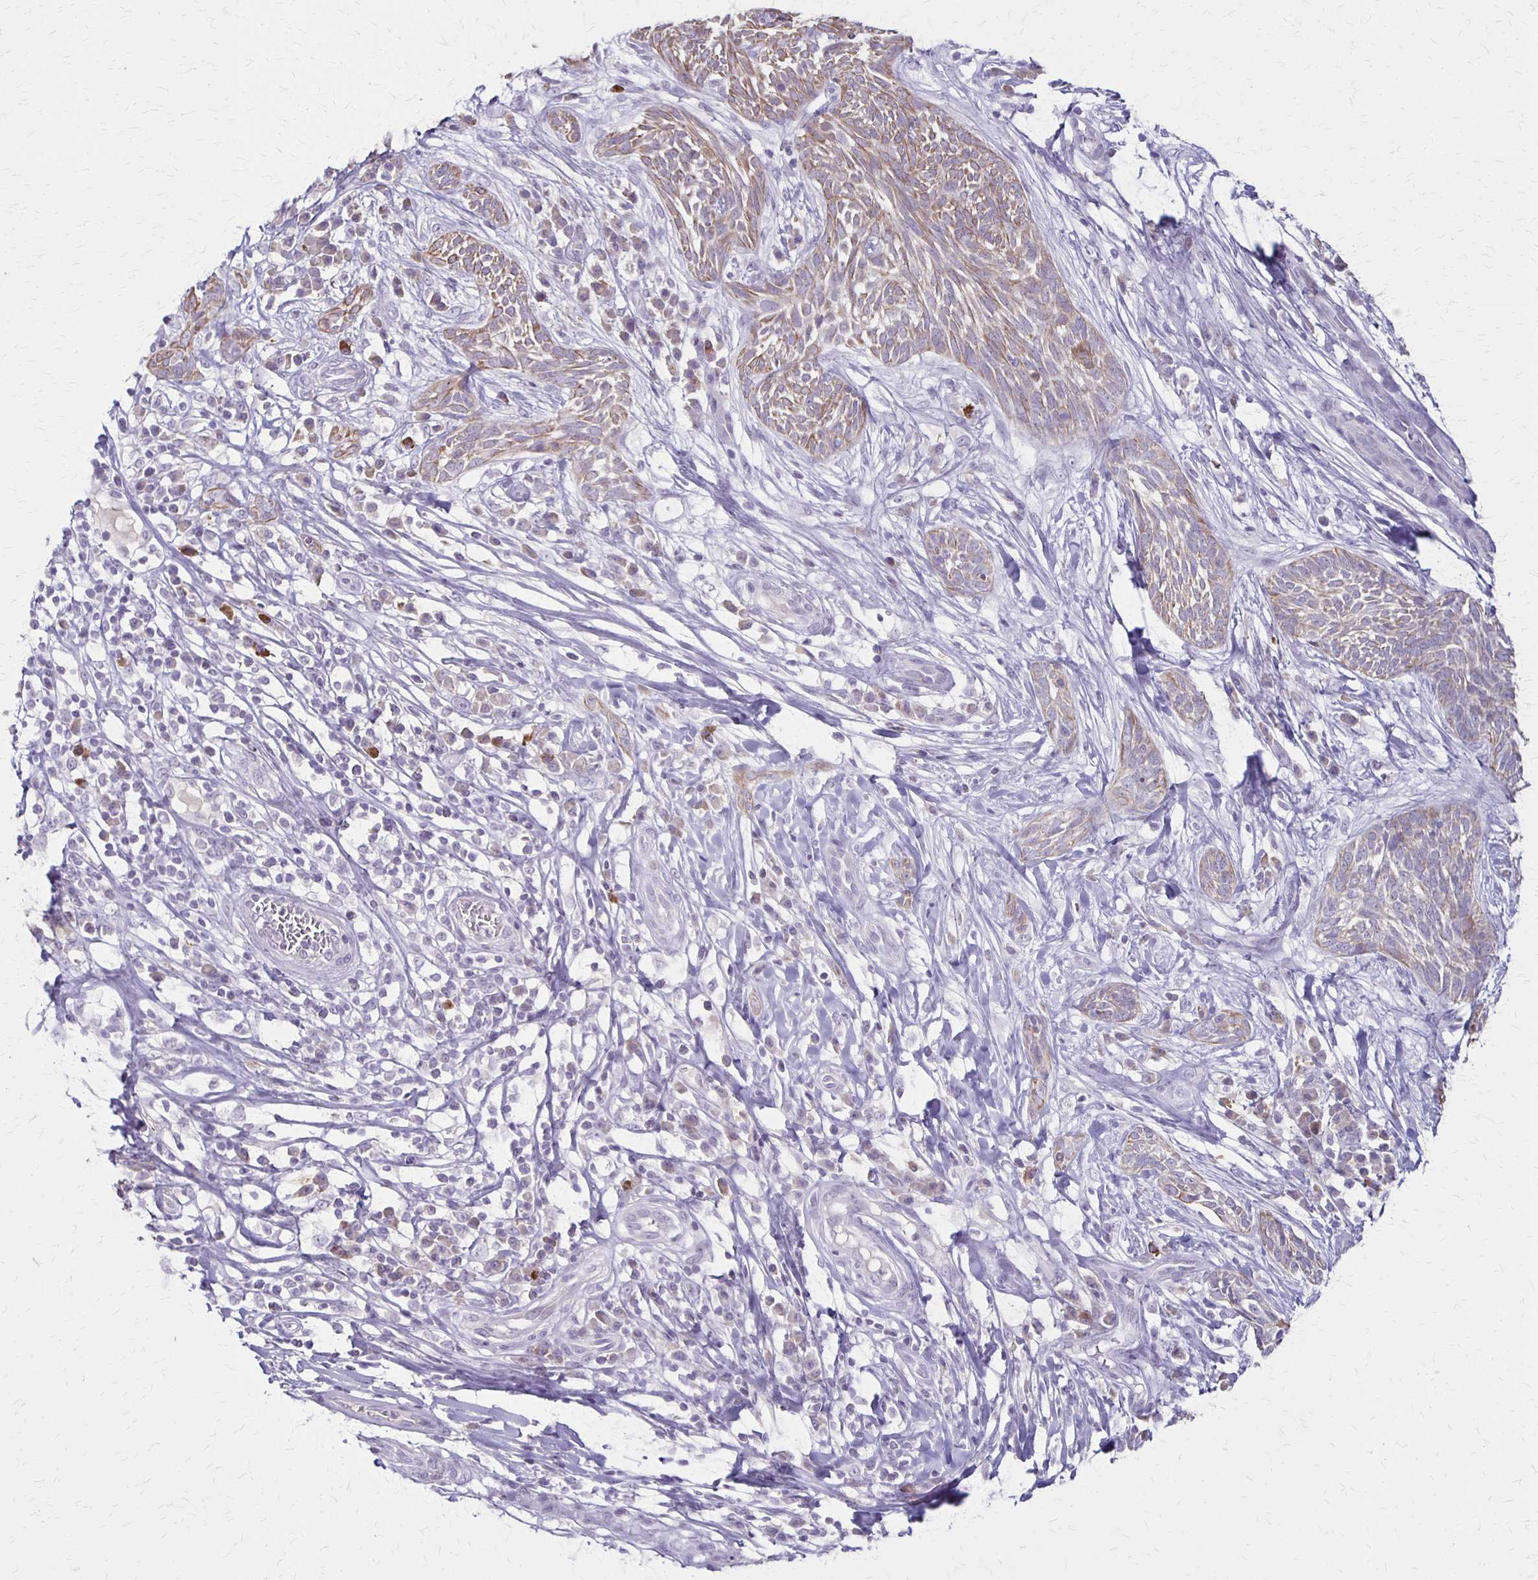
{"staining": {"intensity": "moderate", "quantity": "25%-75%", "location": "cytoplasmic/membranous"}, "tissue": "skin cancer", "cell_type": "Tumor cells", "image_type": "cancer", "snomed": [{"axis": "morphology", "description": "Basal cell carcinoma"}, {"axis": "topography", "description": "Skin"}, {"axis": "topography", "description": "Skin, foot"}], "caption": "Immunohistochemistry (IHC) staining of basal cell carcinoma (skin), which displays medium levels of moderate cytoplasmic/membranous staining in about 25%-75% of tumor cells indicating moderate cytoplasmic/membranous protein expression. The staining was performed using DAB (3,3'-diaminobenzidine) (brown) for protein detection and nuclei were counterstained in hematoxylin (blue).", "gene": "SLC35E2B", "patient": {"sex": "female", "age": 86}}